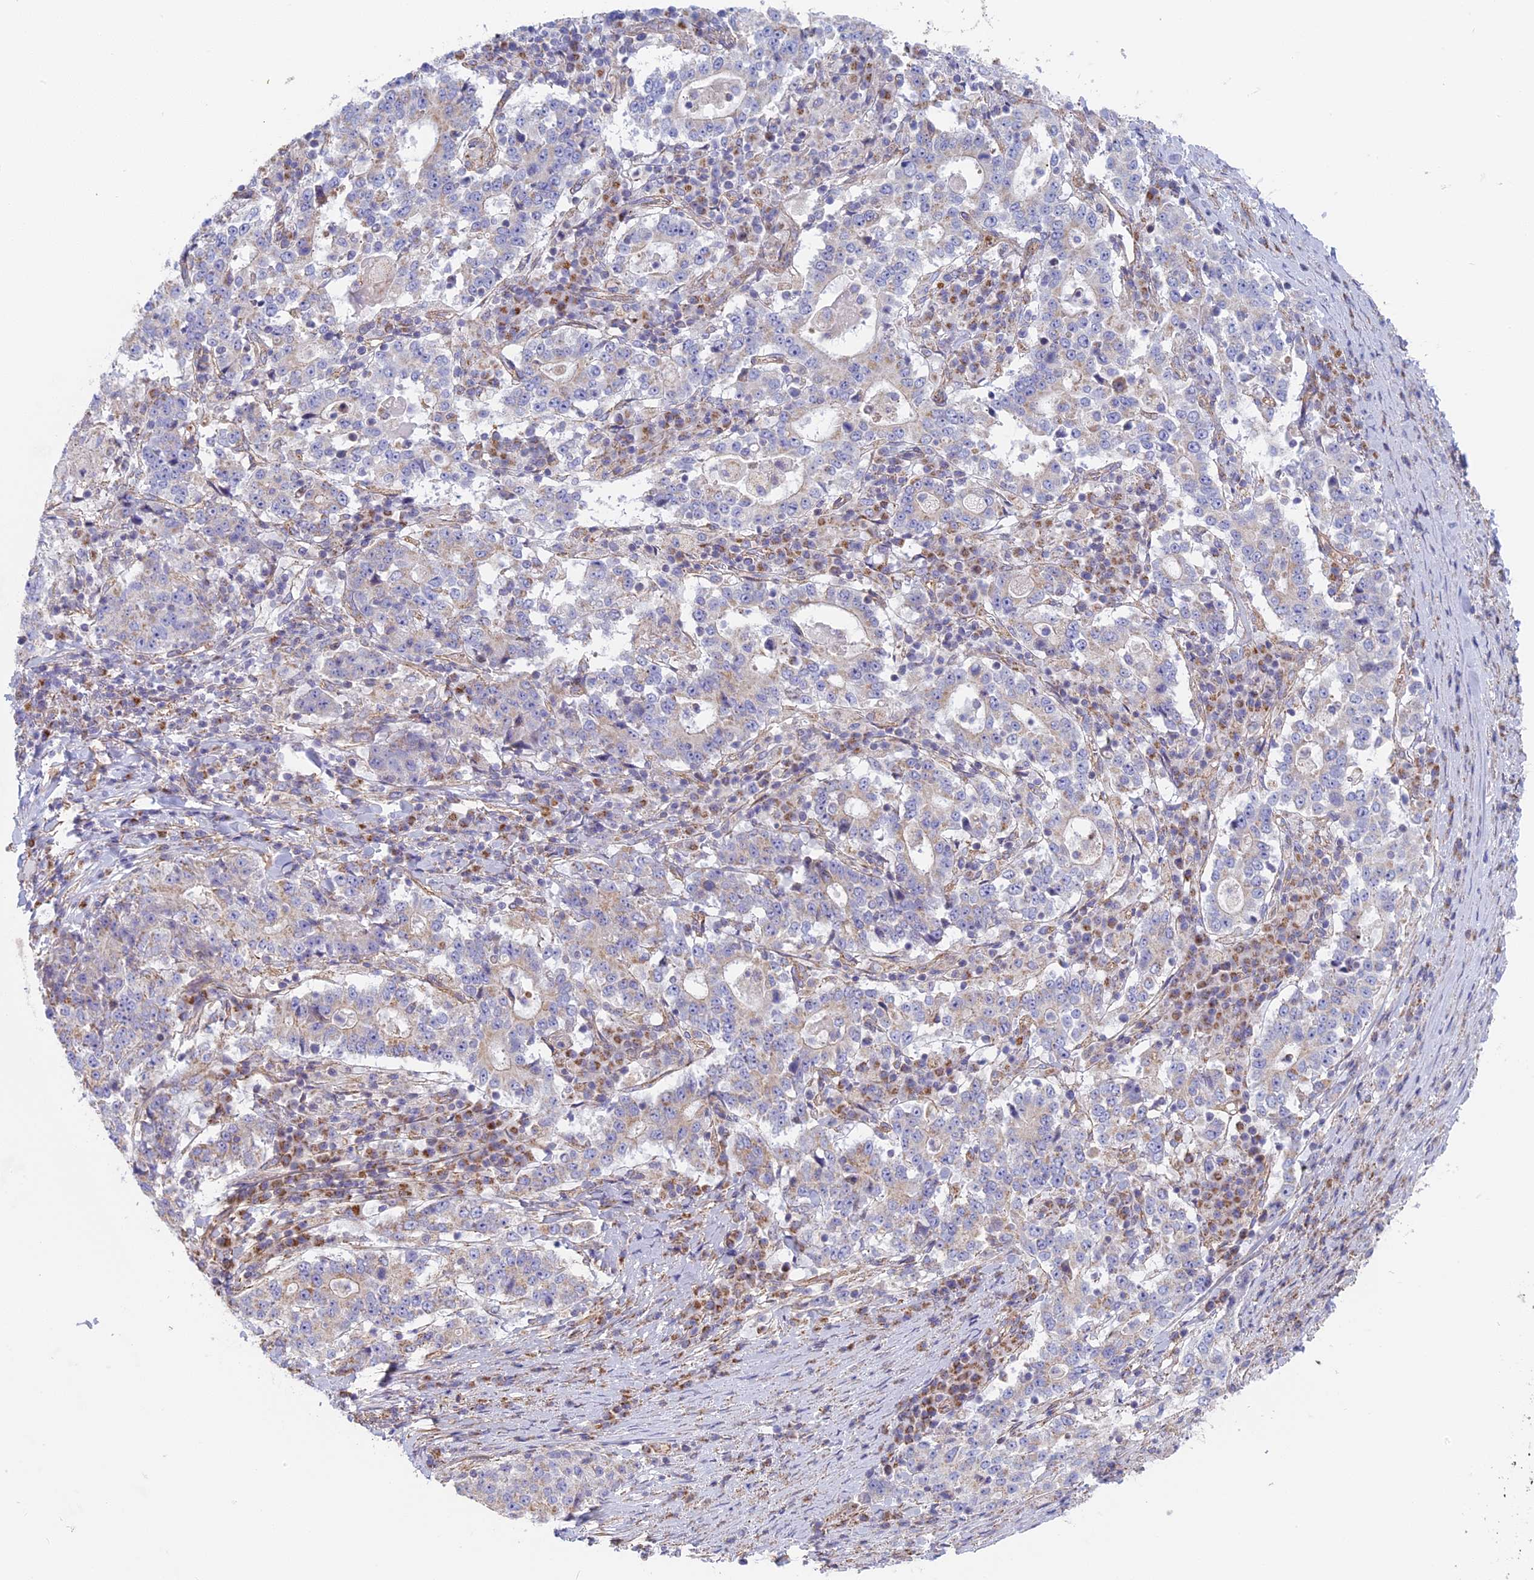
{"staining": {"intensity": "negative", "quantity": "none", "location": "none"}, "tissue": "stomach cancer", "cell_type": "Tumor cells", "image_type": "cancer", "snomed": [{"axis": "morphology", "description": "Adenocarcinoma, NOS"}, {"axis": "topography", "description": "Stomach"}], "caption": "A high-resolution histopathology image shows IHC staining of stomach cancer (adenocarcinoma), which displays no significant positivity in tumor cells.", "gene": "DDA1", "patient": {"sex": "male", "age": 59}}